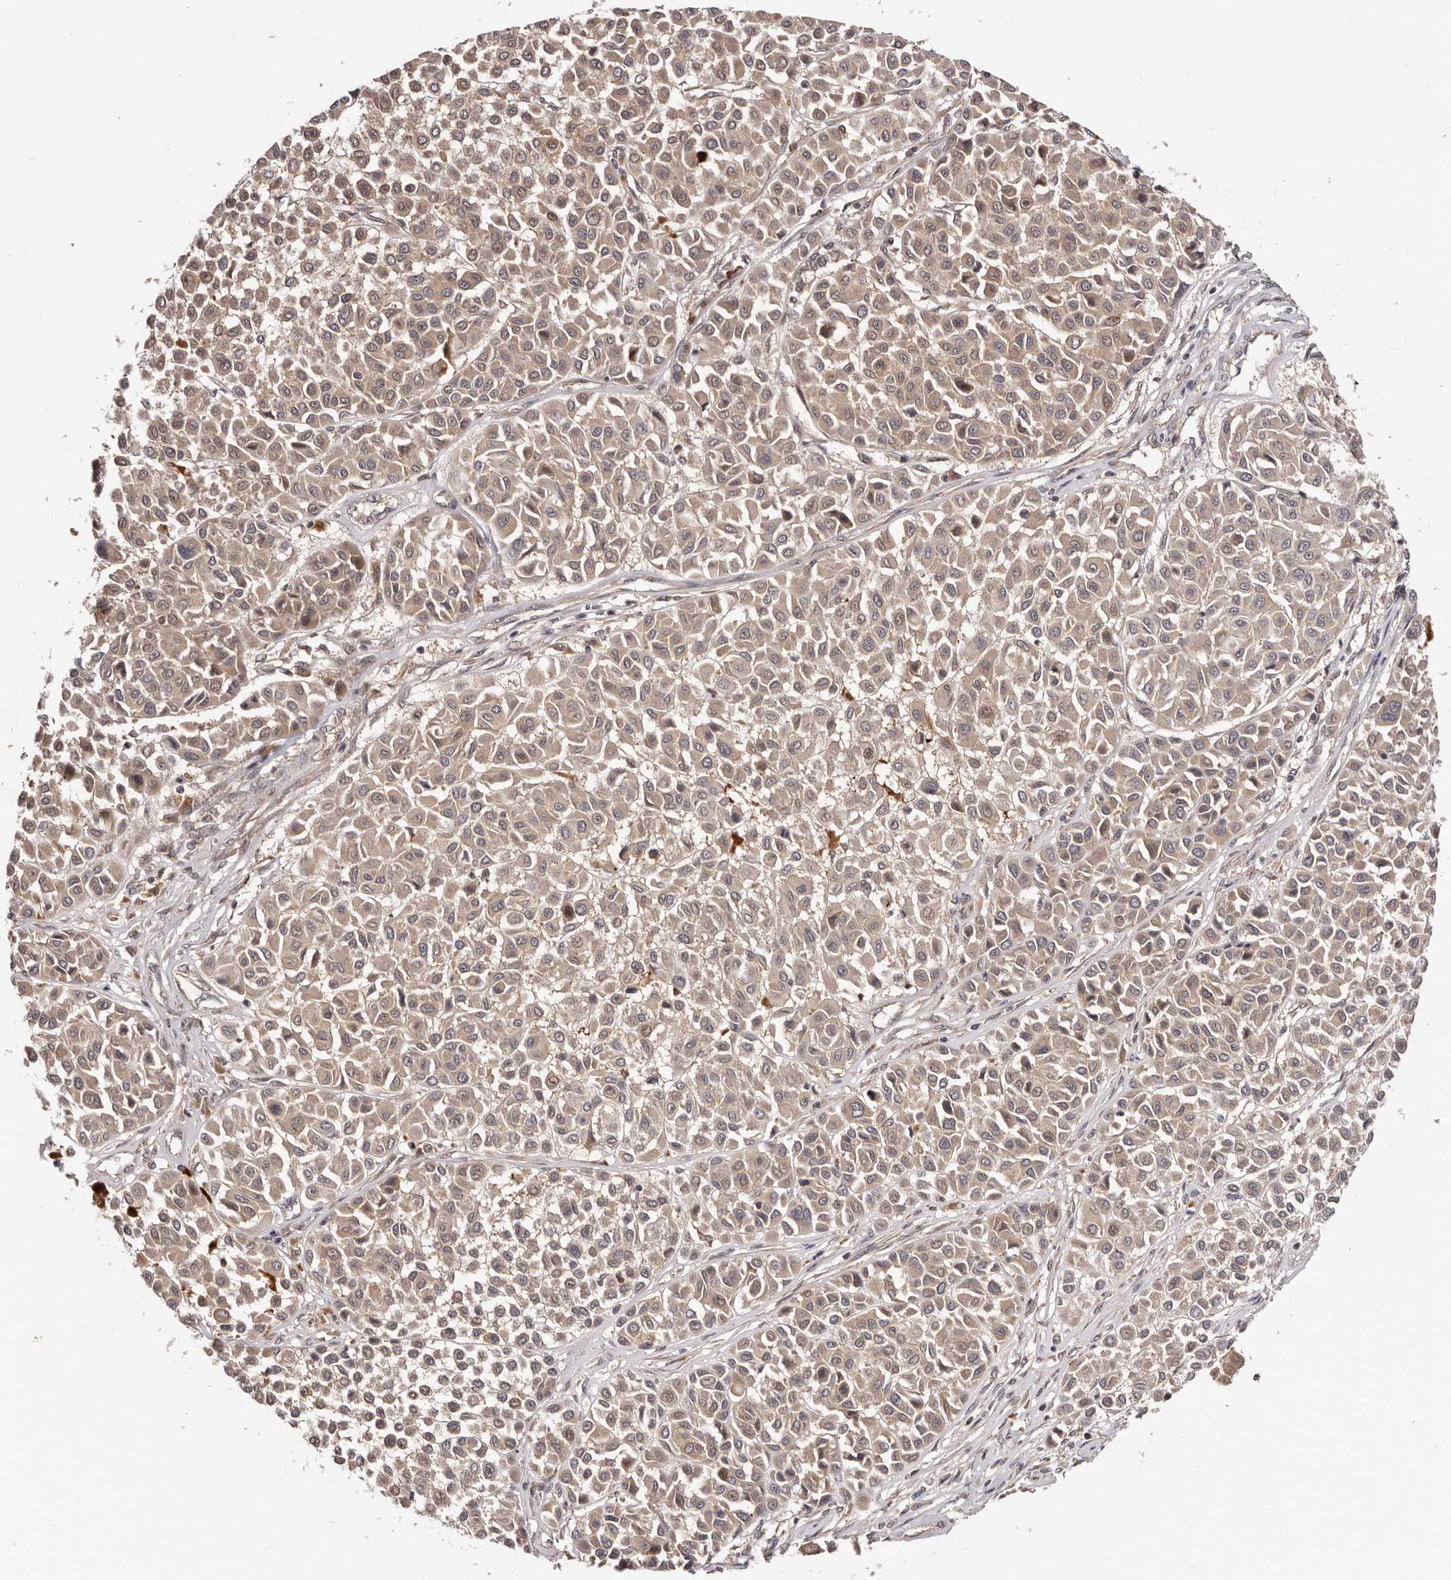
{"staining": {"intensity": "weak", "quantity": ">75%", "location": "cytoplasmic/membranous"}, "tissue": "melanoma", "cell_type": "Tumor cells", "image_type": "cancer", "snomed": [{"axis": "morphology", "description": "Malignant melanoma, Metastatic site"}, {"axis": "topography", "description": "Soft tissue"}], "caption": "Protein analysis of melanoma tissue demonstrates weak cytoplasmic/membranous positivity in about >75% of tumor cells. The protein of interest is stained brown, and the nuclei are stained in blue (DAB (3,3'-diaminobenzidine) IHC with brightfield microscopy, high magnification).", "gene": "MDP1", "patient": {"sex": "male", "age": 41}}